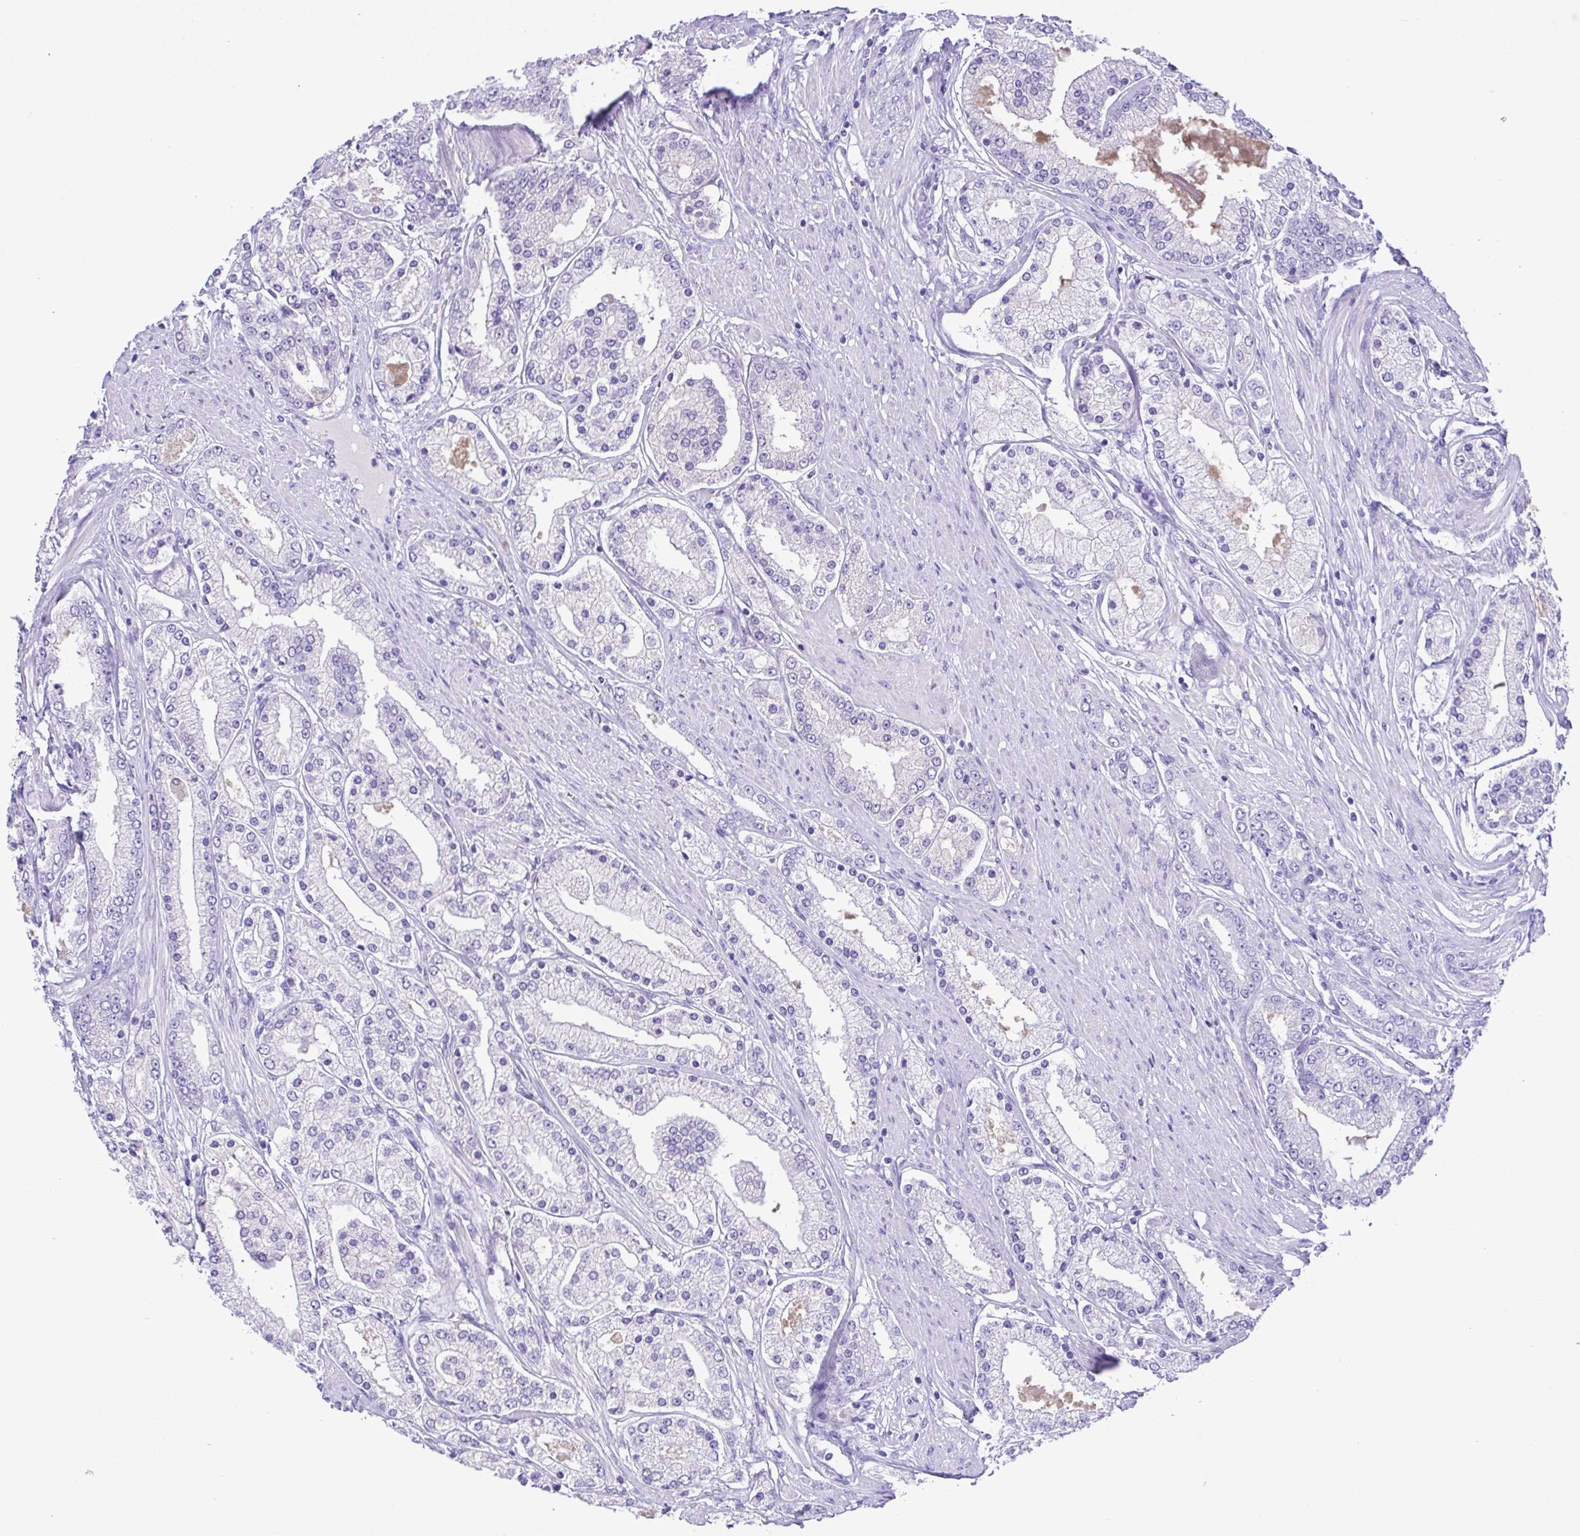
{"staining": {"intensity": "negative", "quantity": "none", "location": "none"}, "tissue": "prostate cancer", "cell_type": "Tumor cells", "image_type": "cancer", "snomed": [{"axis": "morphology", "description": "Adenocarcinoma, High grade"}, {"axis": "topography", "description": "Prostate"}], "caption": "This is a image of immunohistochemistry (IHC) staining of prostate adenocarcinoma (high-grade), which shows no staining in tumor cells. Brightfield microscopy of immunohistochemistry (IHC) stained with DAB (3,3'-diaminobenzidine) (brown) and hematoxylin (blue), captured at high magnification.", "gene": "OVGP1", "patient": {"sex": "male", "age": 67}}